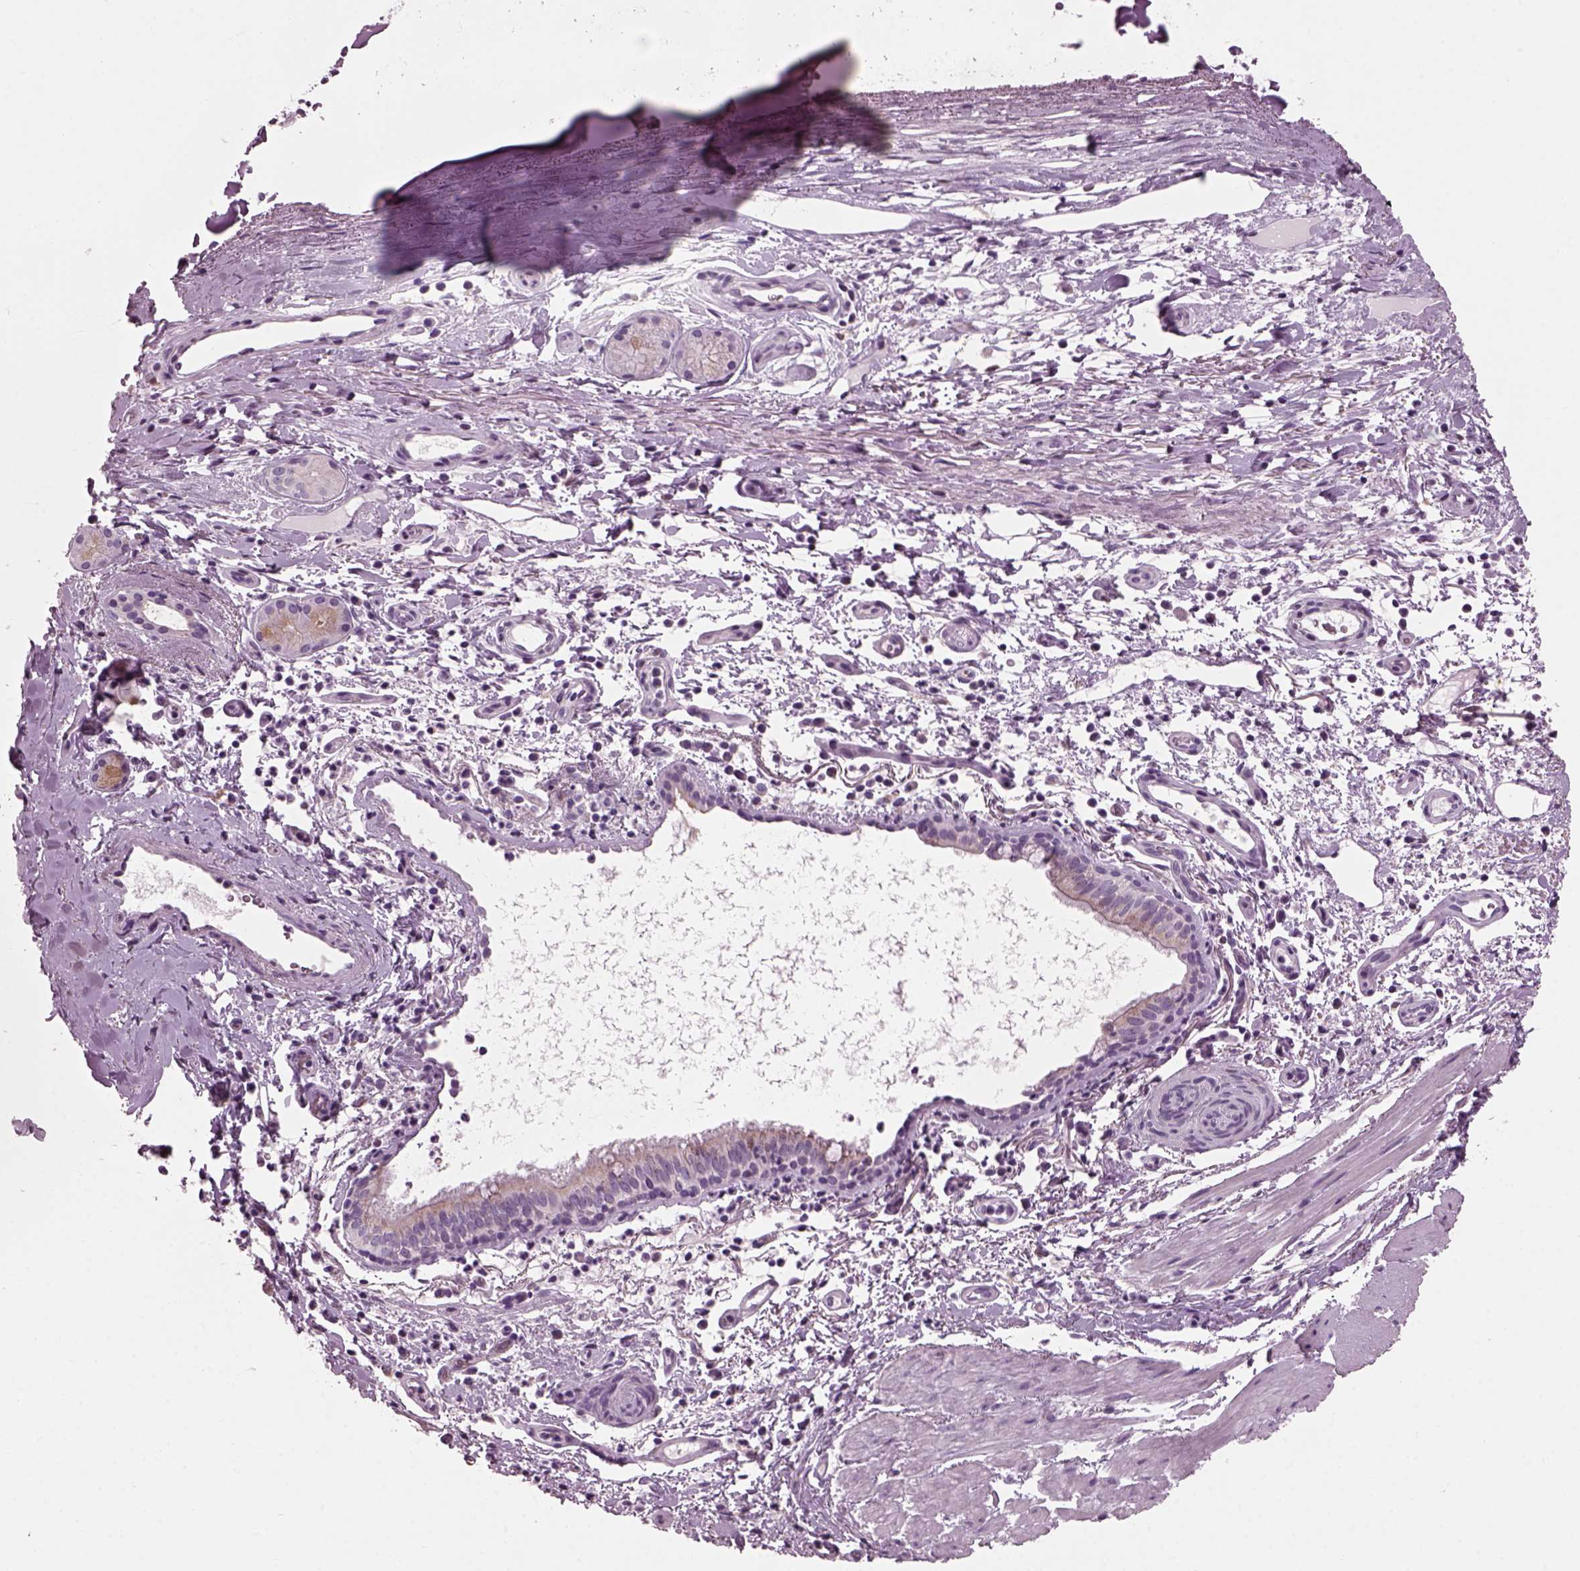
{"staining": {"intensity": "weak", "quantity": "<25%", "location": "cytoplasmic/membranous"}, "tissue": "bronchus", "cell_type": "Respiratory epithelial cells", "image_type": "normal", "snomed": [{"axis": "morphology", "description": "Normal tissue, NOS"}, {"axis": "topography", "description": "Bronchus"}], "caption": "IHC micrograph of unremarkable bronchus: bronchus stained with DAB (3,3'-diaminobenzidine) demonstrates no significant protein expression in respiratory epithelial cells.", "gene": "PRR9", "patient": {"sex": "female", "age": 64}}